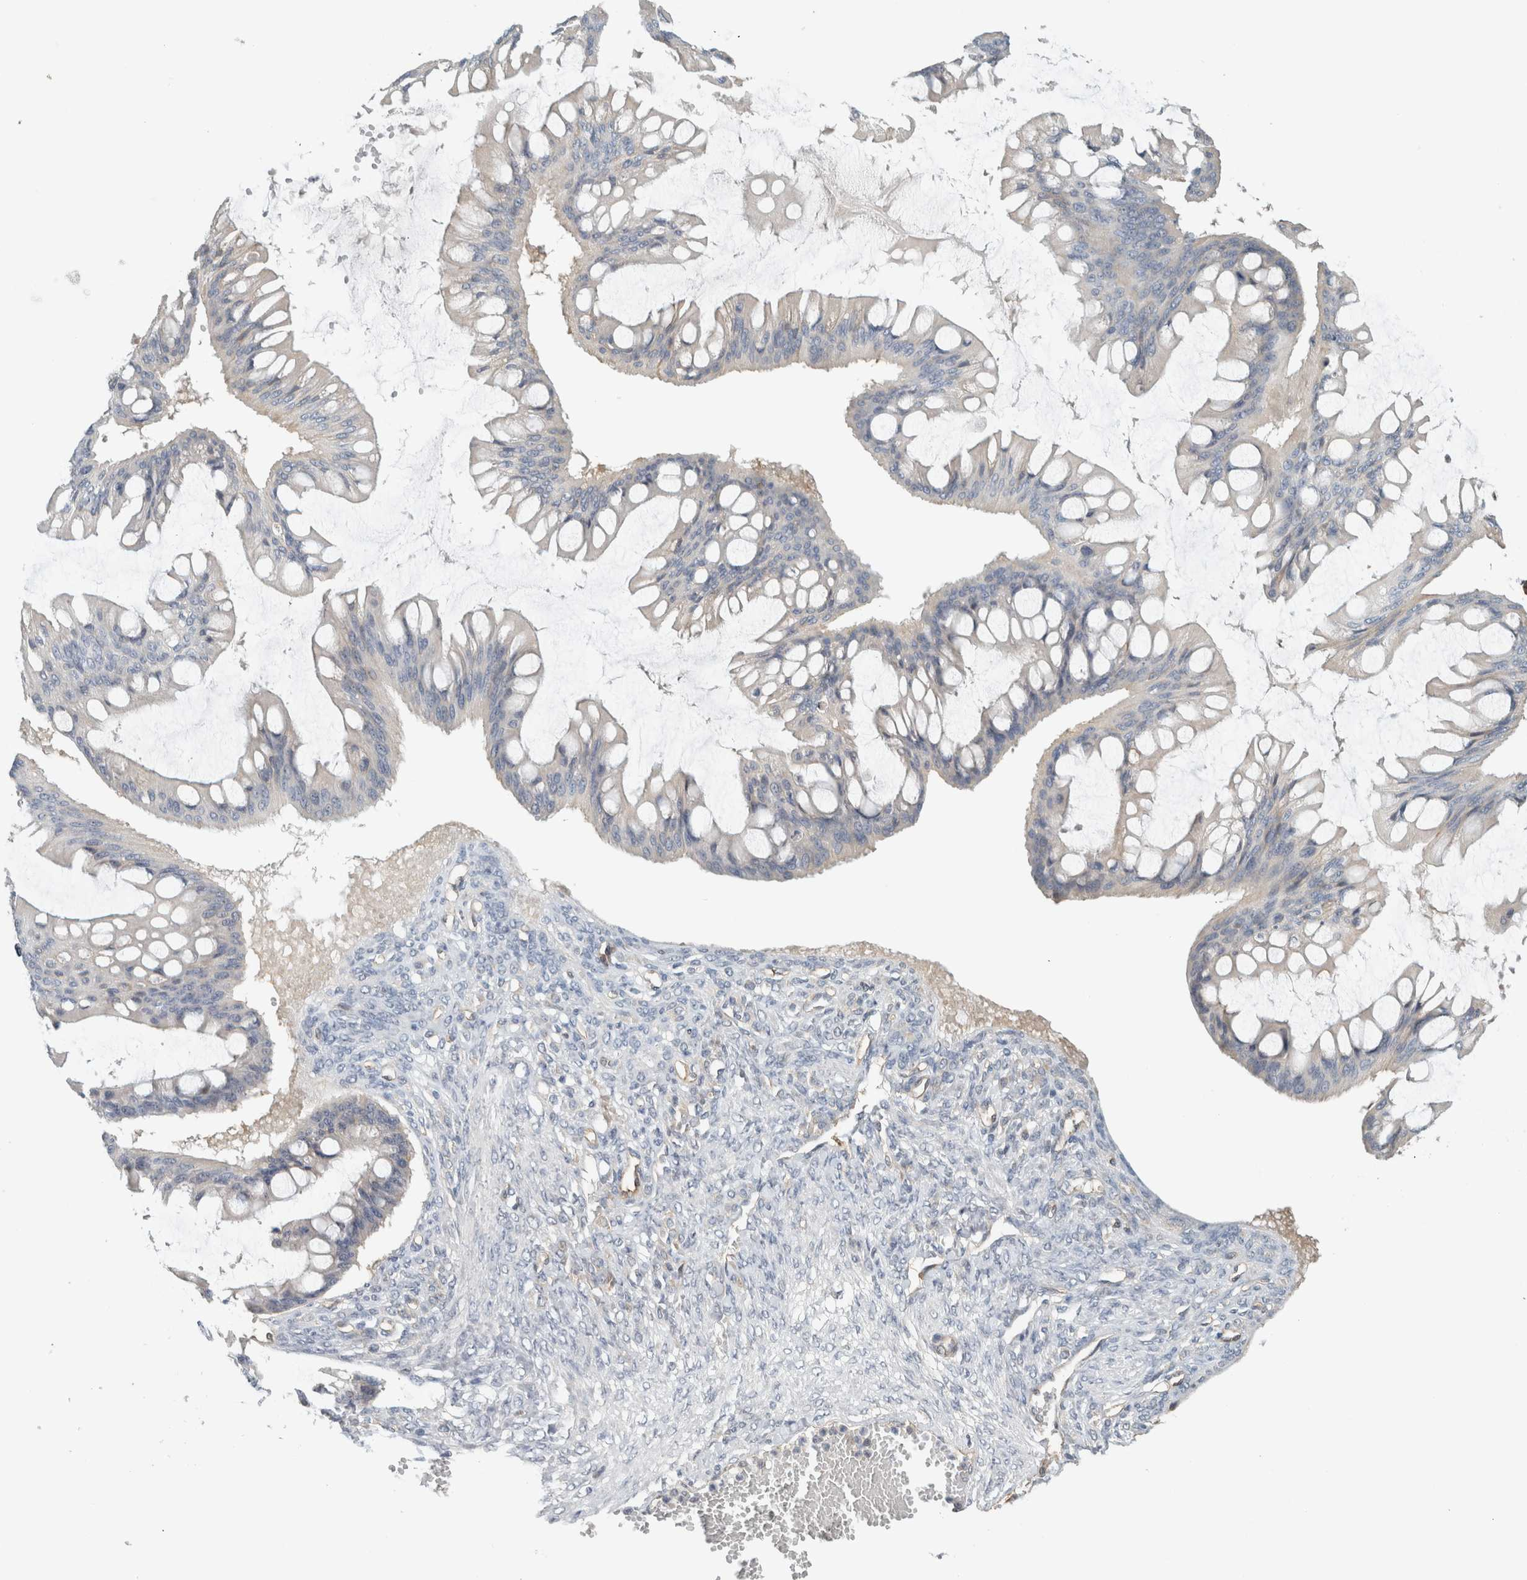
{"staining": {"intensity": "negative", "quantity": "none", "location": "none"}, "tissue": "ovarian cancer", "cell_type": "Tumor cells", "image_type": "cancer", "snomed": [{"axis": "morphology", "description": "Cystadenocarcinoma, mucinous, NOS"}, {"axis": "topography", "description": "Ovary"}], "caption": "DAB immunohistochemical staining of ovarian cancer displays no significant positivity in tumor cells.", "gene": "PFDN4", "patient": {"sex": "female", "age": 73}}